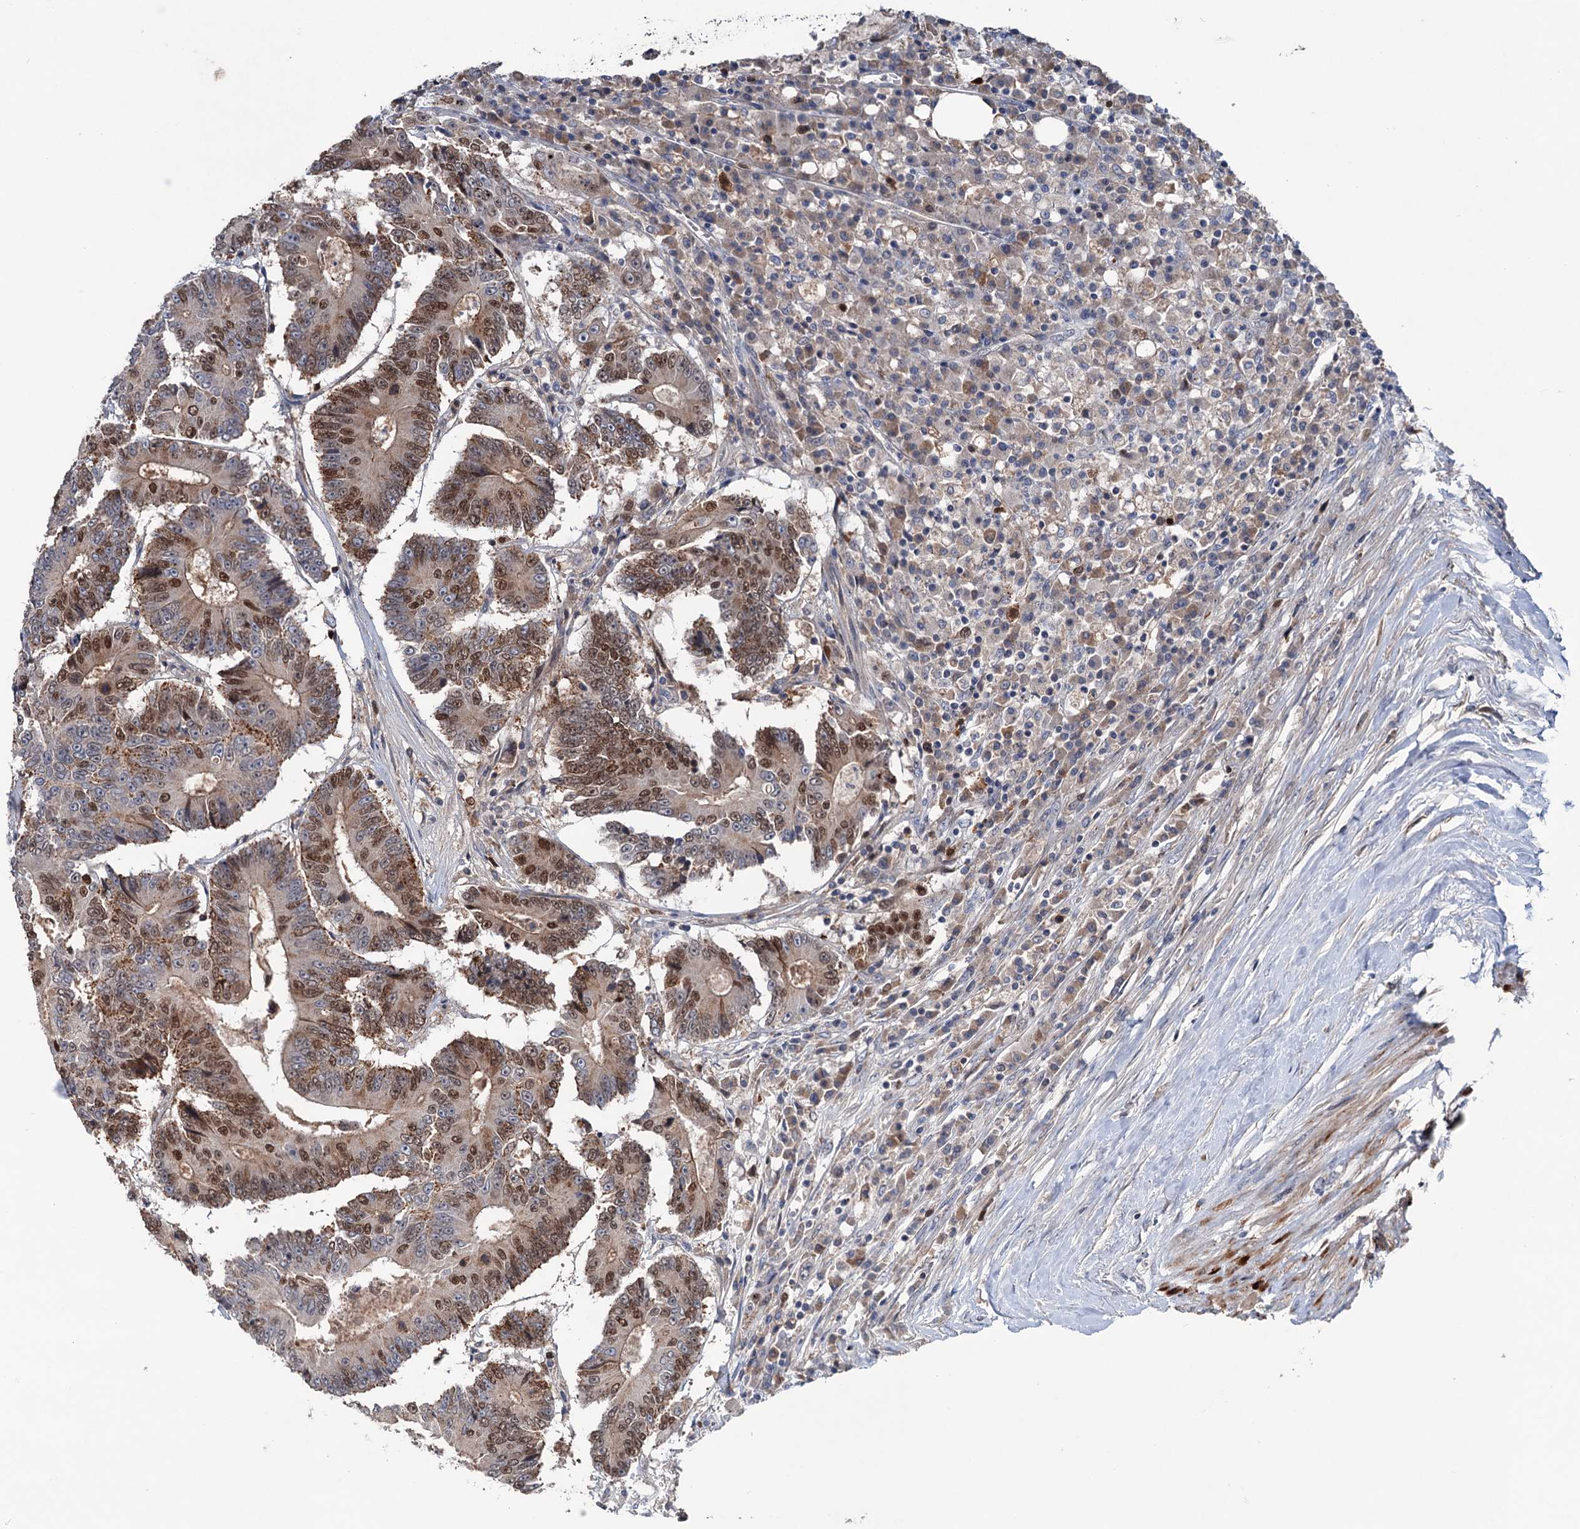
{"staining": {"intensity": "moderate", "quantity": "25%-75%", "location": "nuclear"}, "tissue": "colorectal cancer", "cell_type": "Tumor cells", "image_type": "cancer", "snomed": [{"axis": "morphology", "description": "Adenocarcinoma, NOS"}, {"axis": "topography", "description": "Colon"}], "caption": "Immunohistochemical staining of colorectal adenocarcinoma displays moderate nuclear protein expression in approximately 25%-75% of tumor cells.", "gene": "NCAPD2", "patient": {"sex": "male", "age": 83}}